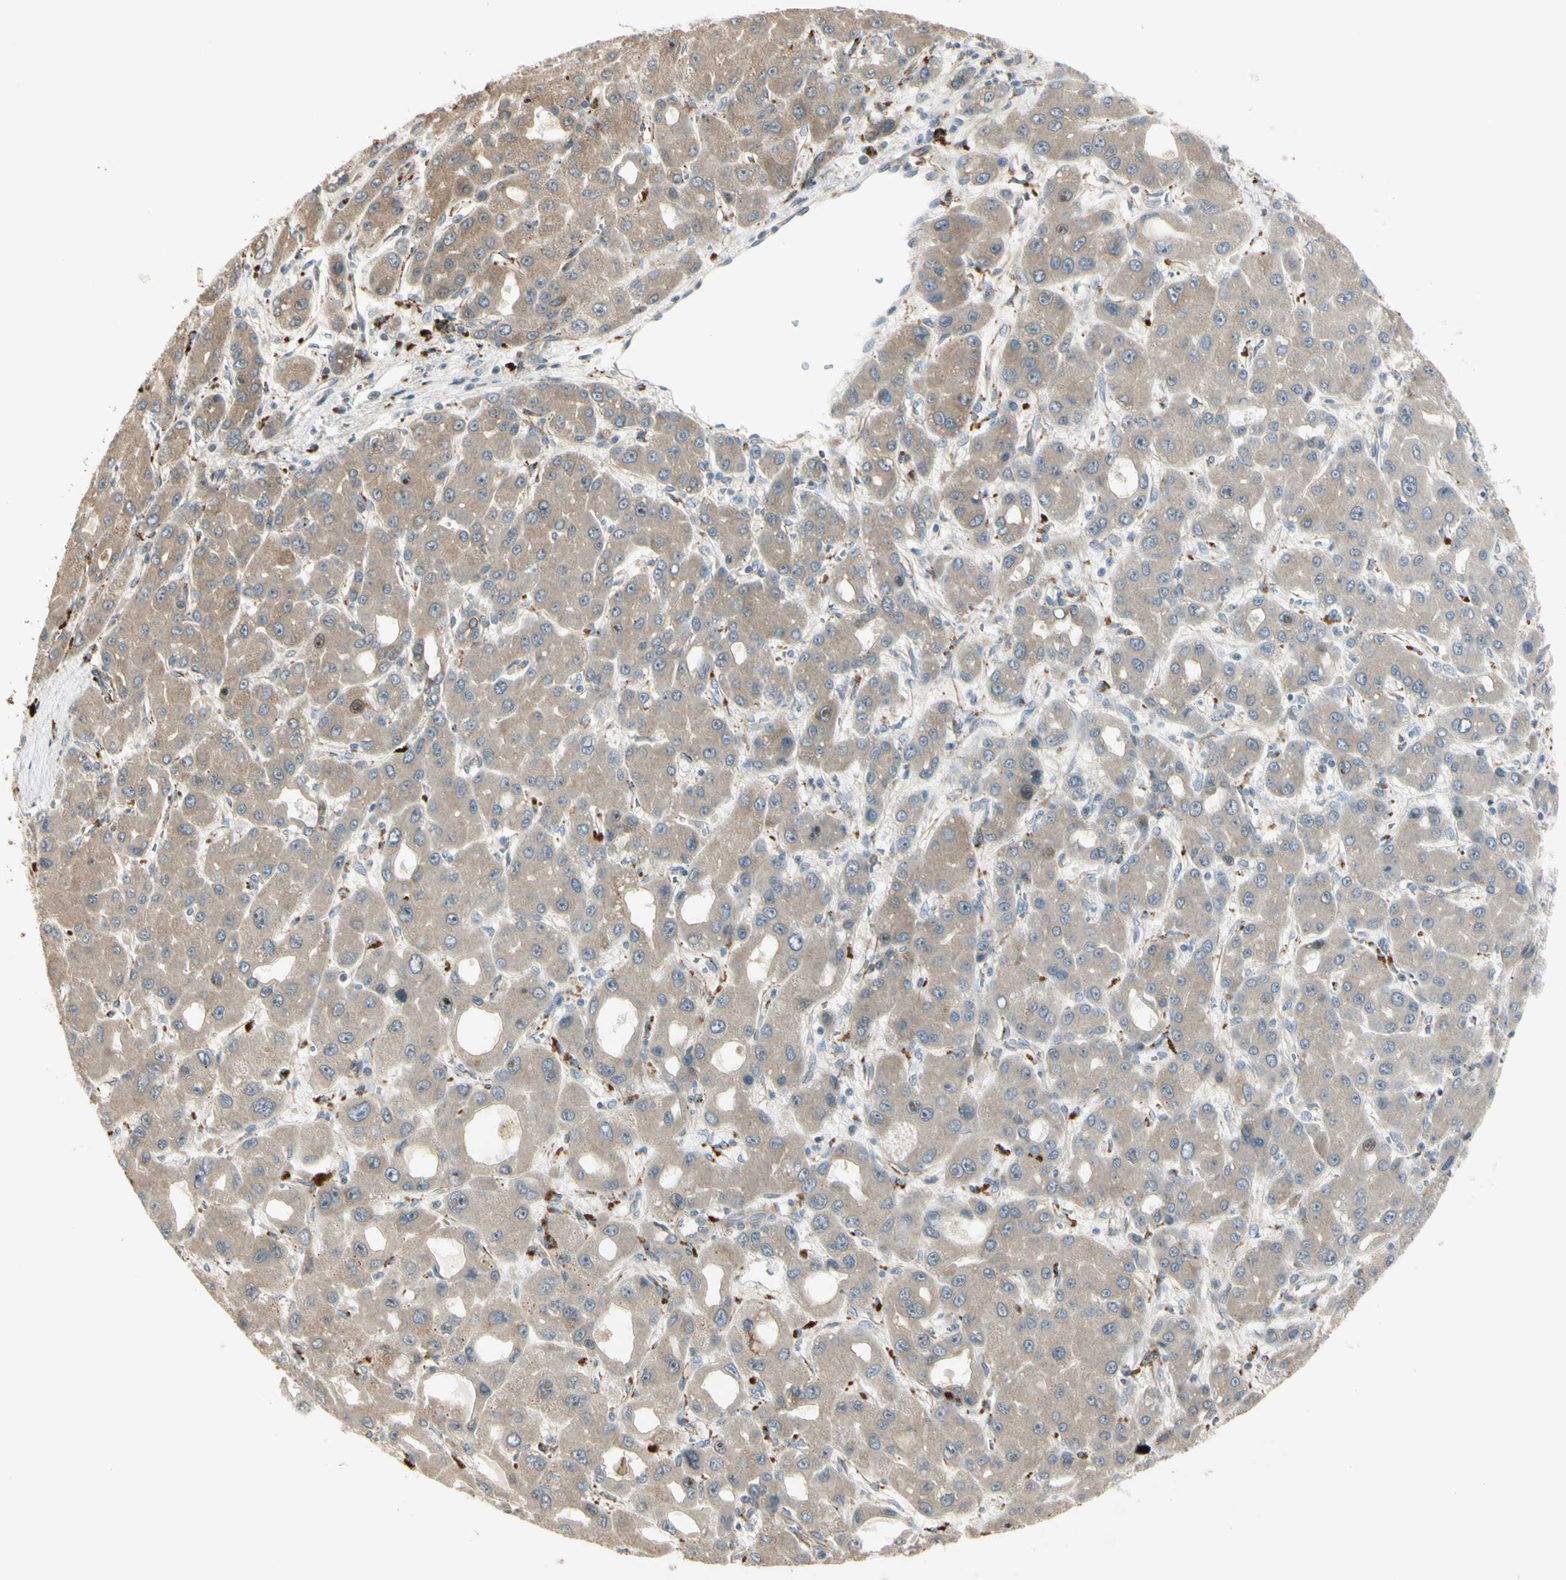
{"staining": {"intensity": "weak", "quantity": ">75%", "location": "cytoplasmic/membranous"}, "tissue": "liver cancer", "cell_type": "Tumor cells", "image_type": "cancer", "snomed": [{"axis": "morphology", "description": "Carcinoma, Hepatocellular, NOS"}, {"axis": "topography", "description": "Liver"}], "caption": "An IHC photomicrograph of neoplastic tissue is shown. Protein staining in brown labels weak cytoplasmic/membranous positivity in hepatocellular carcinoma (liver) within tumor cells. (DAB (3,3'-diaminobenzidine) IHC with brightfield microscopy, high magnification).", "gene": "NDFIP1", "patient": {"sex": "male", "age": 55}}